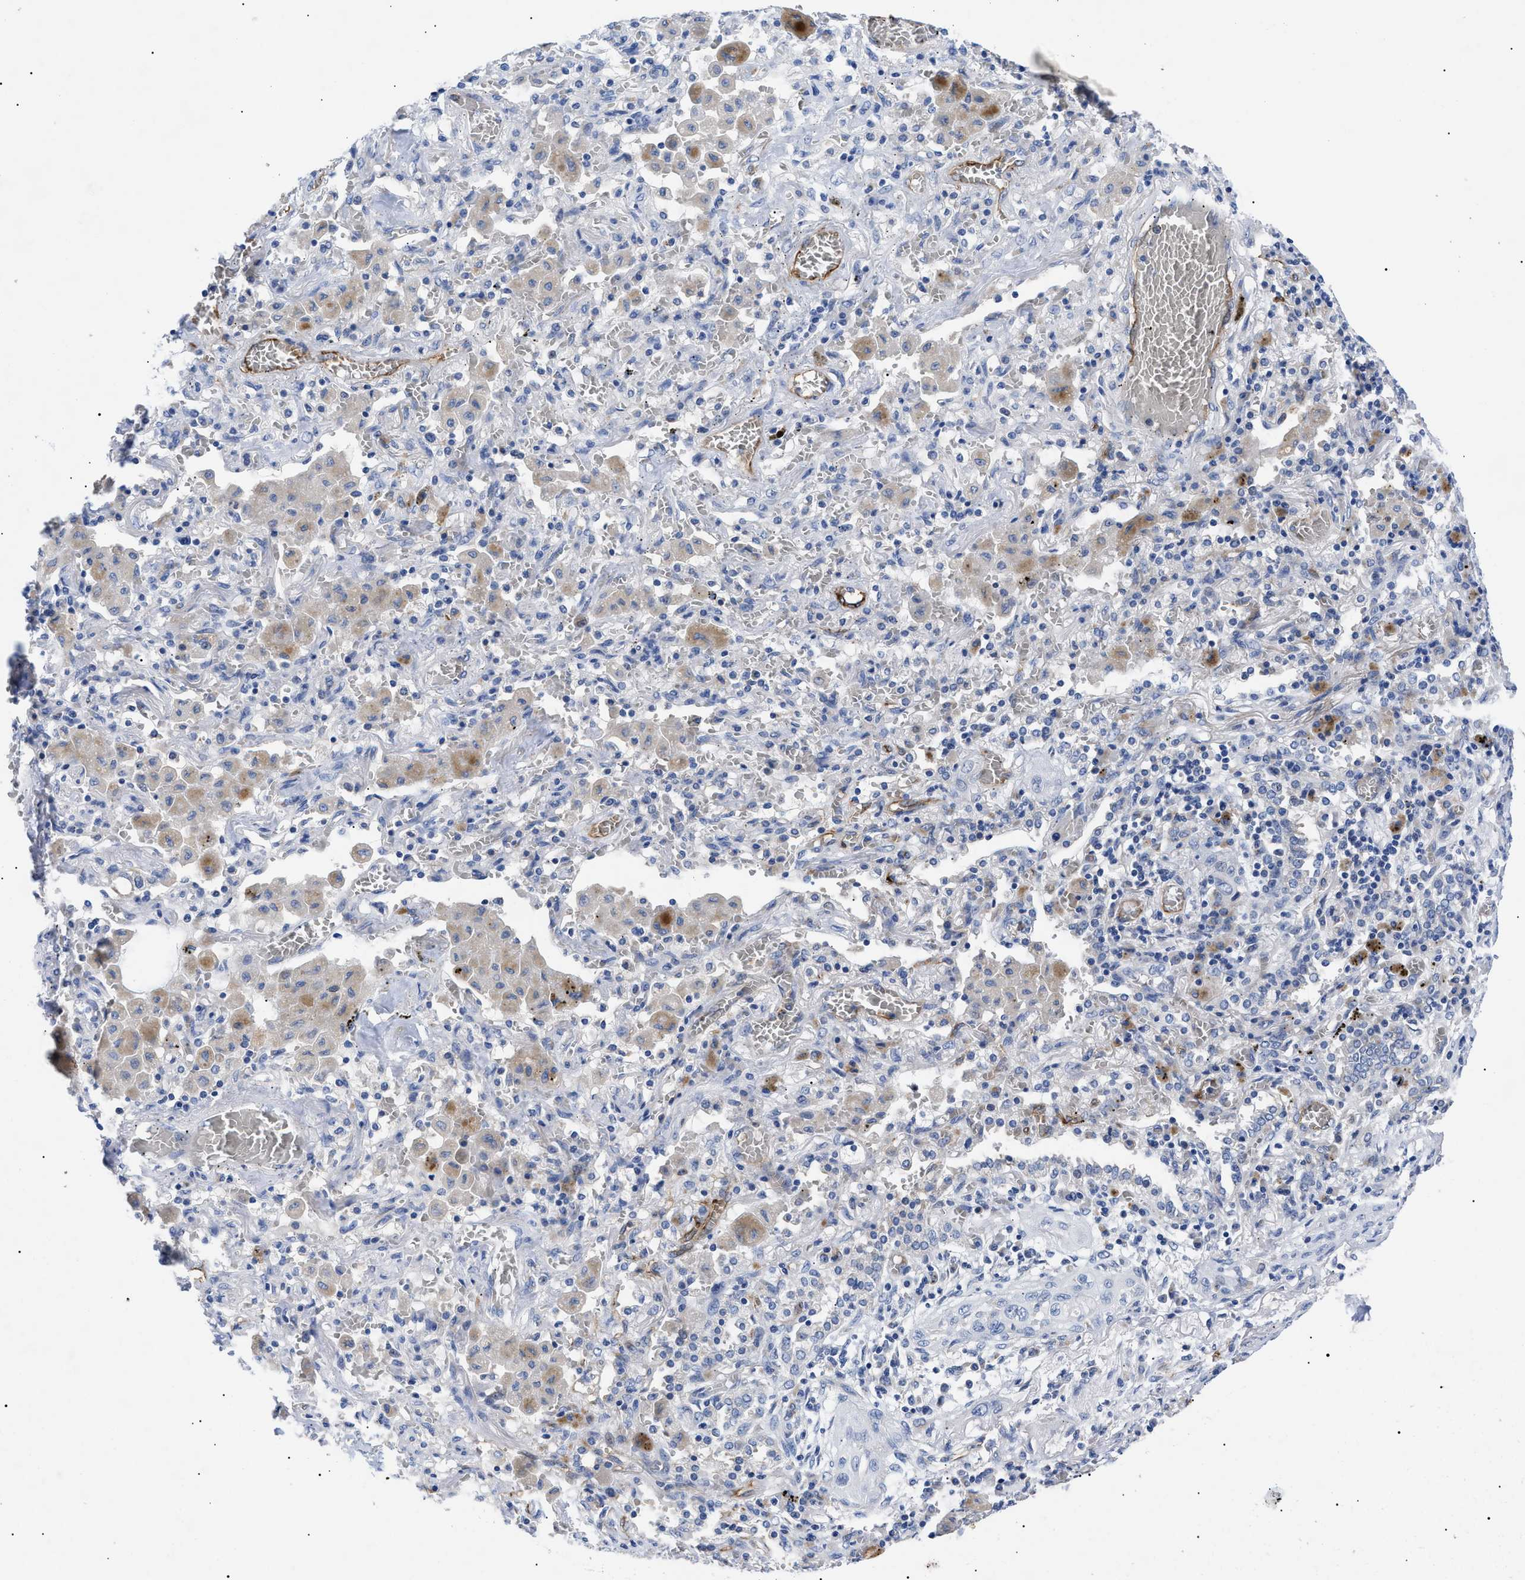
{"staining": {"intensity": "negative", "quantity": "none", "location": "none"}, "tissue": "lung cancer", "cell_type": "Tumor cells", "image_type": "cancer", "snomed": [{"axis": "morphology", "description": "Squamous cell carcinoma, NOS"}, {"axis": "topography", "description": "Lung"}], "caption": "Lung cancer was stained to show a protein in brown. There is no significant expression in tumor cells. (DAB immunohistochemistry with hematoxylin counter stain).", "gene": "ACKR1", "patient": {"sex": "female", "age": 47}}